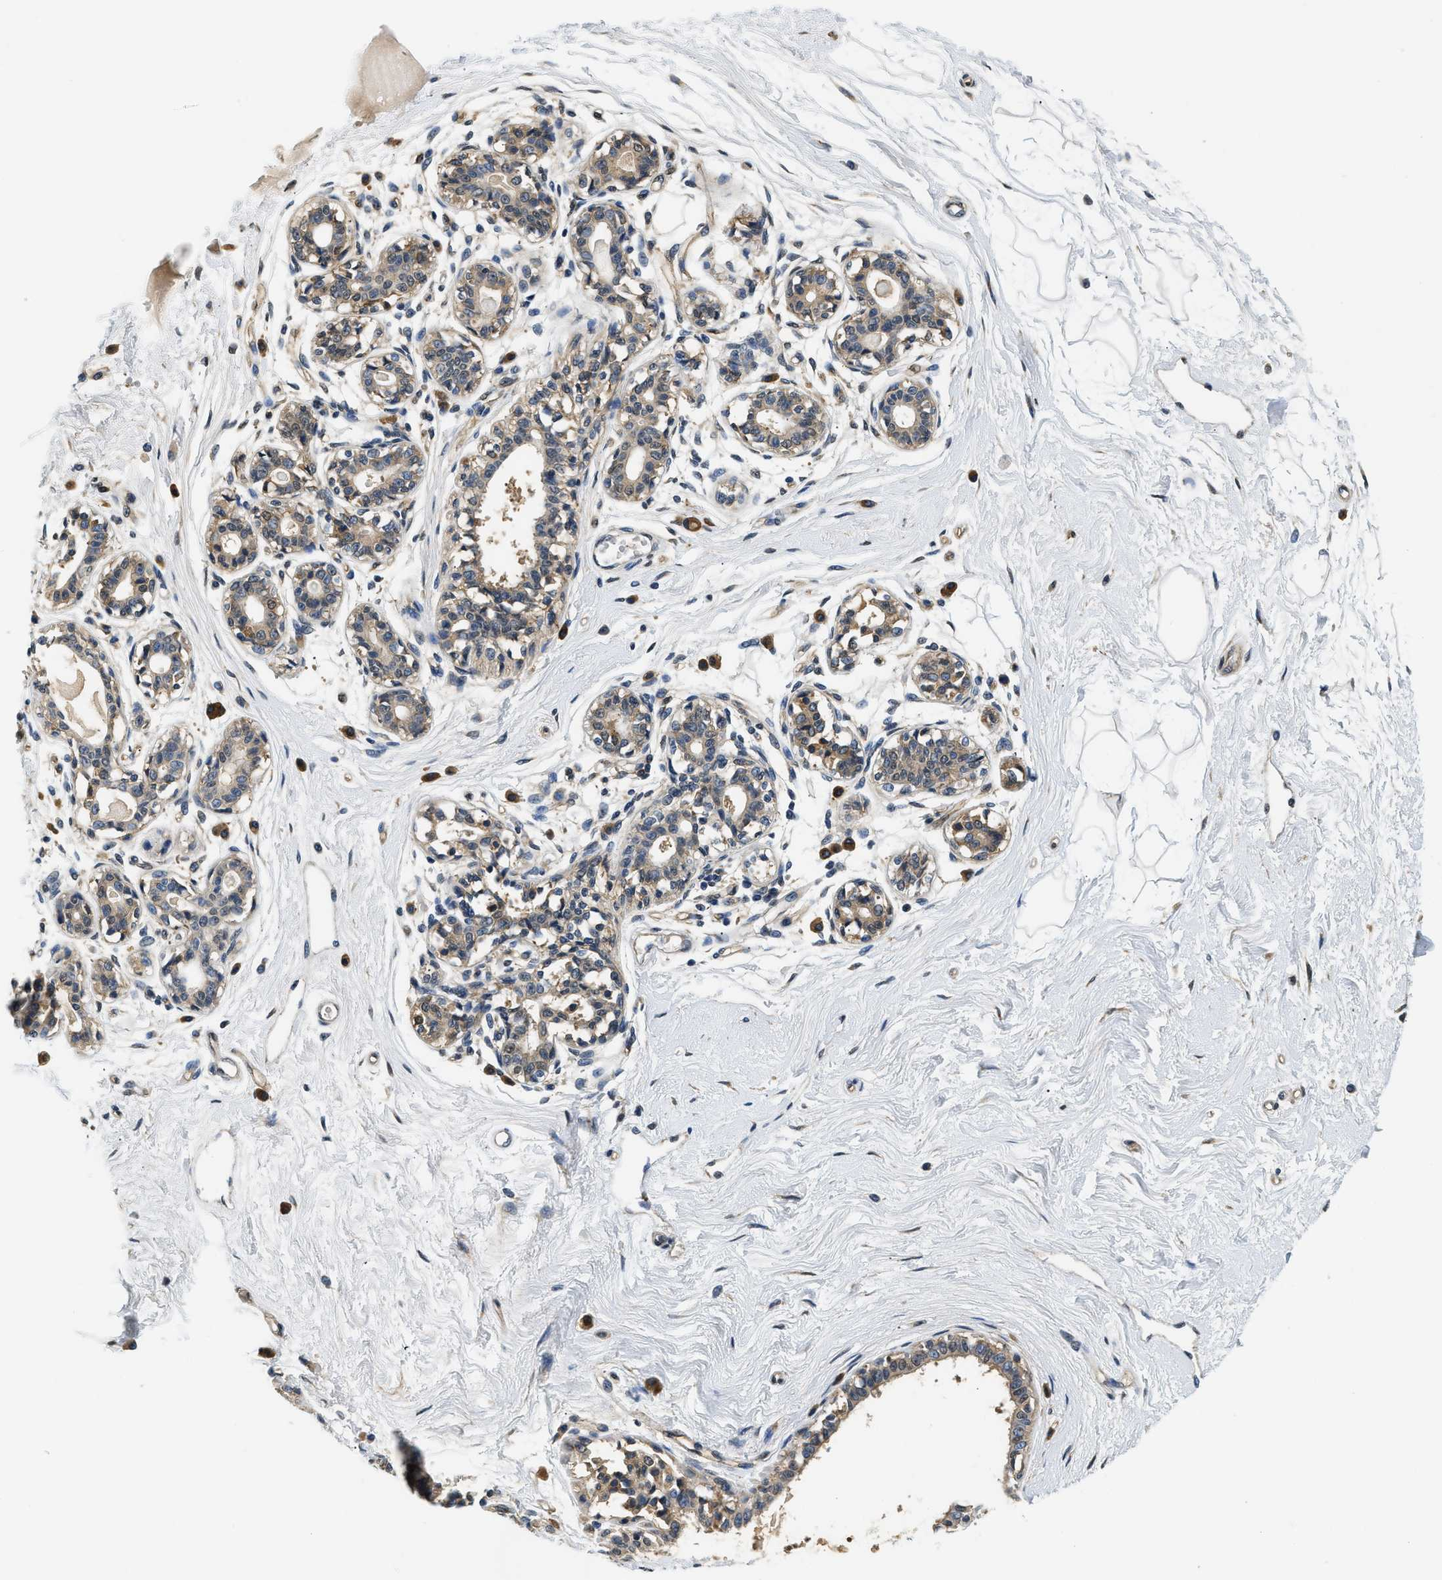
{"staining": {"intensity": "negative", "quantity": "none", "location": "none"}, "tissue": "breast", "cell_type": "Adipocytes", "image_type": "normal", "snomed": [{"axis": "morphology", "description": "Normal tissue, NOS"}, {"axis": "topography", "description": "Breast"}], "caption": "This is an IHC image of benign breast. There is no positivity in adipocytes.", "gene": "BCL7C", "patient": {"sex": "female", "age": 45}}